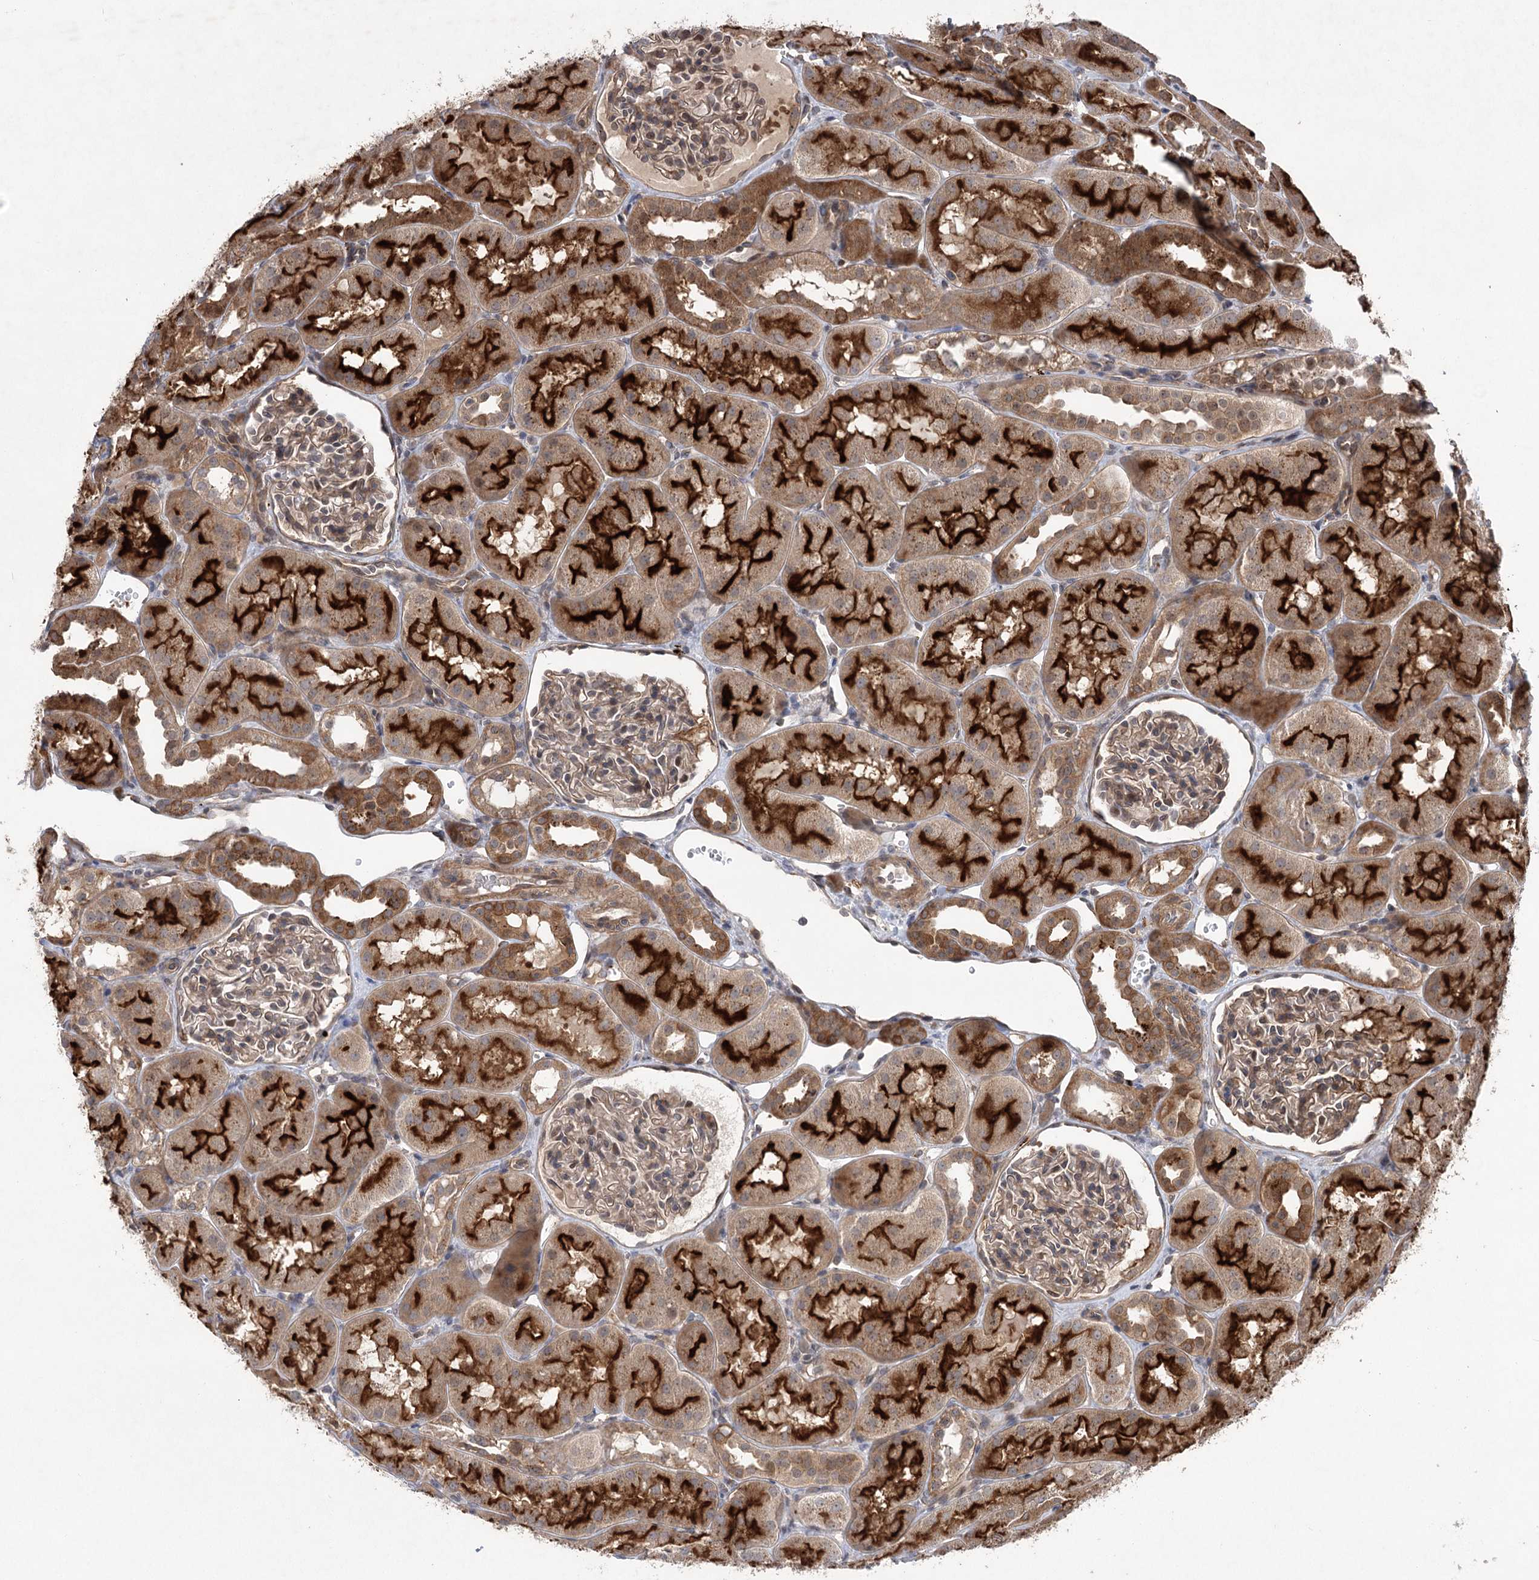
{"staining": {"intensity": "moderate", "quantity": ">75%", "location": "cytoplasmic/membranous"}, "tissue": "kidney", "cell_type": "Cells in glomeruli", "image_type": "normal", "snomed": [{"axis": "morphology", "description": "Normal tissue, NOS"}, {"axis": "topography", "description": "Kidney"}, {"axis": "topography", "description": "Urinary bladder"}], "caption": "The image shows staining of benign kidney, revealing moderate cytoplasmic/membranous protein expression (brown color) within cells in glomeruli. The staining was performed using DAB to visualize the protein expression in brown, while the nuclei were stained in blue with hematoxylin (Magnification: 20x).", "gene": "METTL24", "patient": {"sex": "male", "age": 16}}